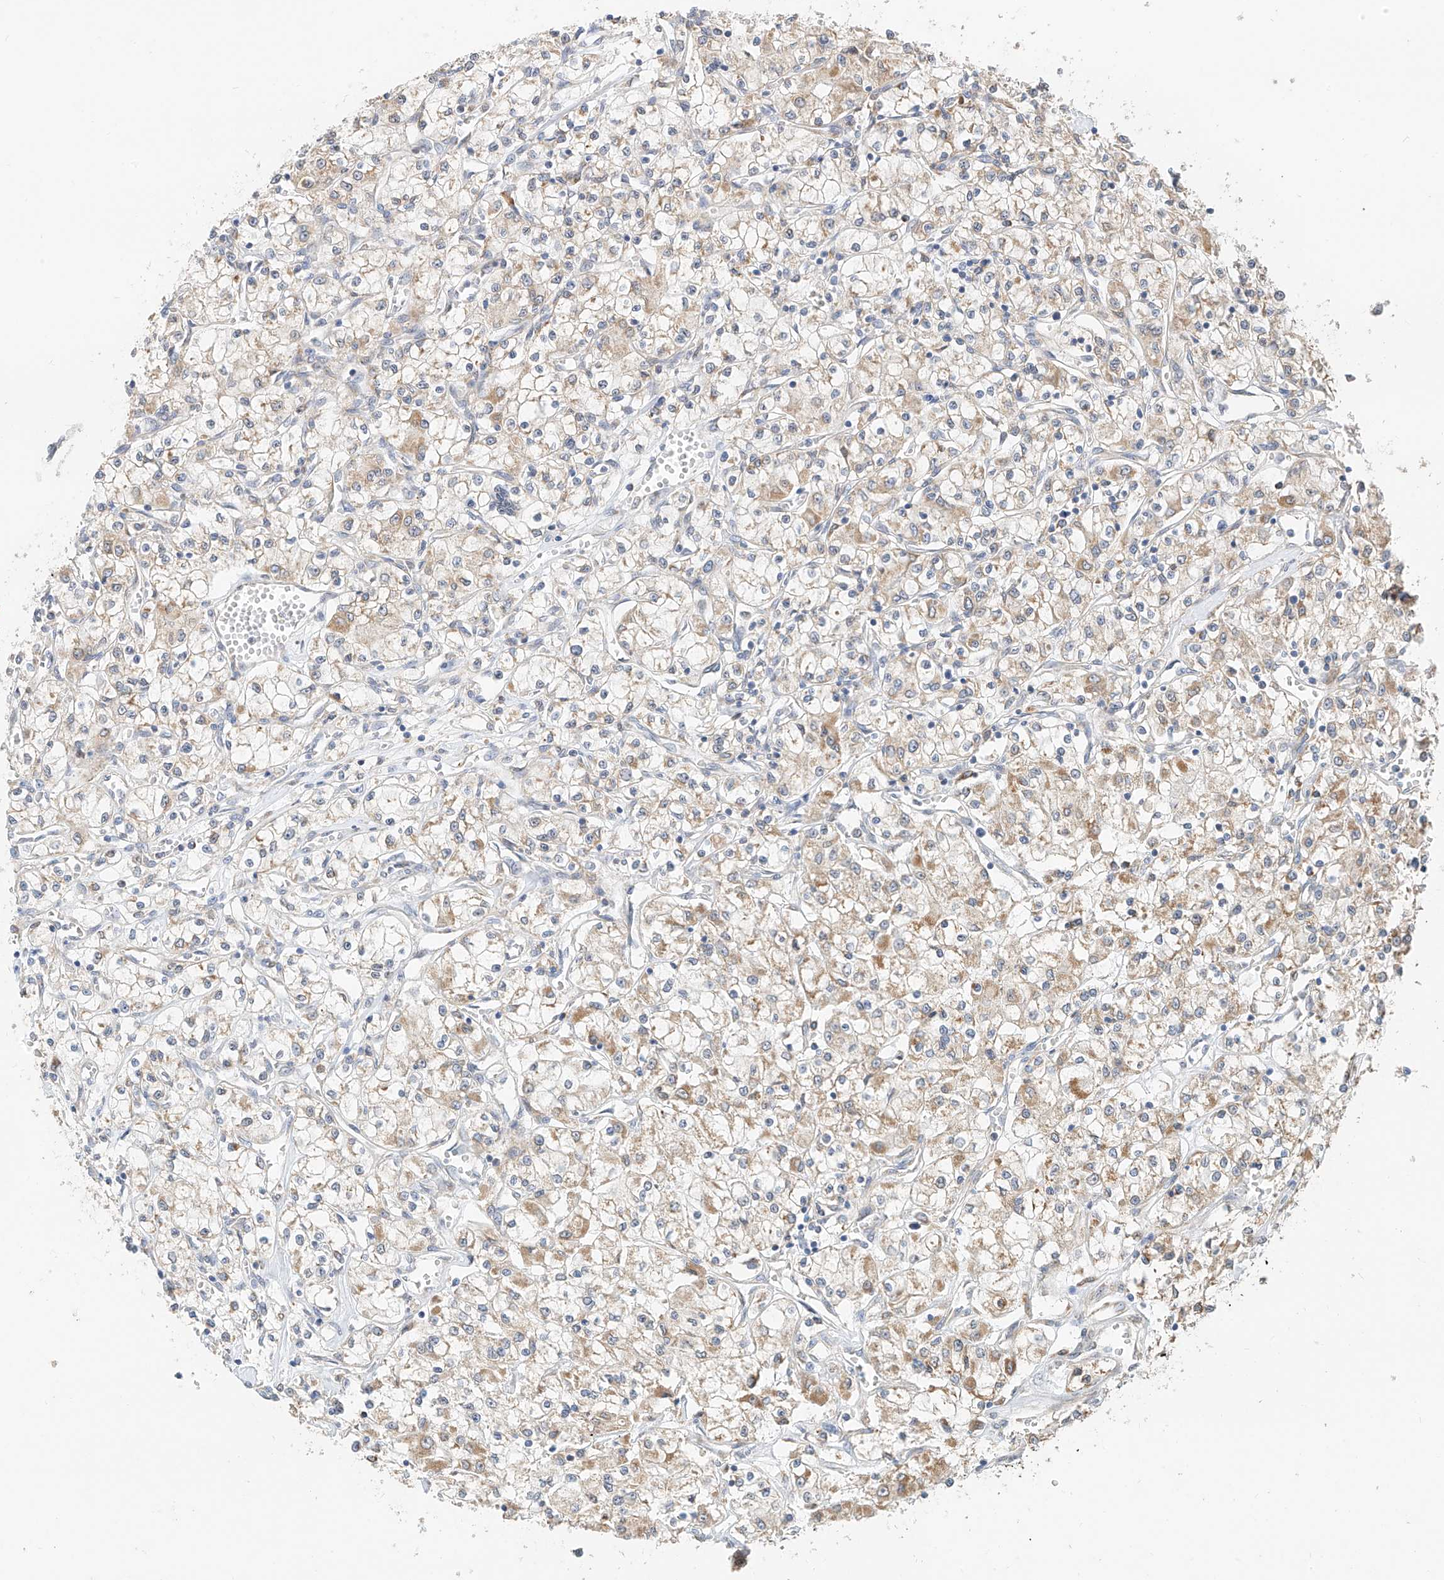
{"staining": {"intensity": "moderate", "quantity": "25%-75%", "location": "cytoplasmic/membranous"}, "tissue": "renal cancer", "cell_type": "Tumor cells", "image_type": "cancer", "snomed": [{"axis": "morphology", "description": "Adenocarcinoma, NOS"}, {"axis": "topography", "description": "Kidney"}], "caption": "Renal cancer stained for a protein exhibits moderate cytoplasmic/membranous positivity in tumor cells.", "gene": "PPA2", "patient": {"sex": "female", "age": 59}}